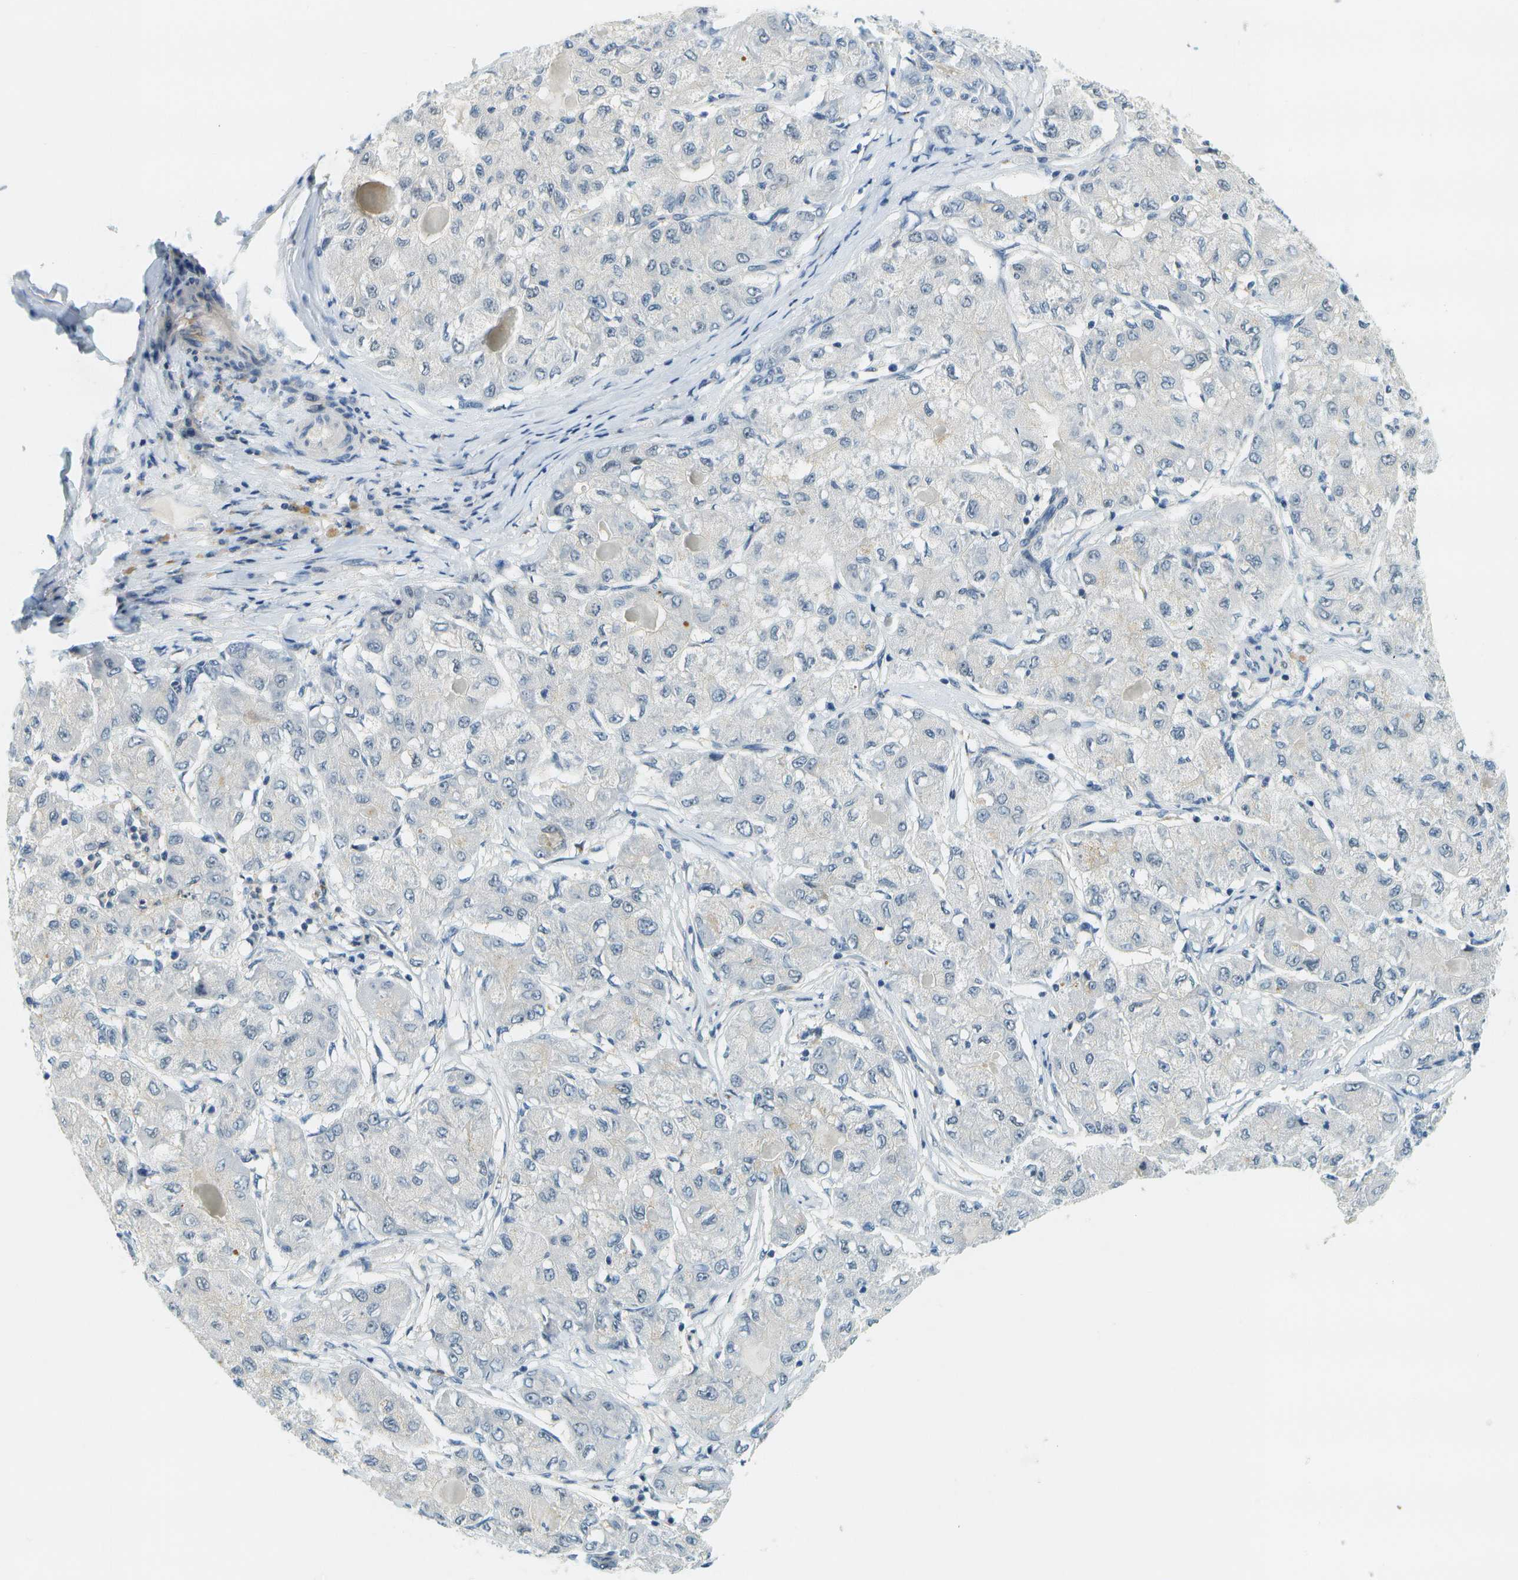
{"staining": {"intensity": "negative", "quantity": "none", "location": "none"}, "tissue": "liver cancer", "cell_type": "Tumor cells", "image_type": "cancer", "snomed": [{"axis": "morphology", "description": "Carcinoma, Hepatocellular, NOS"}, {"axis": "topography", "description": "Liver"}], "caption": "An image of hepatocellular carcinoma (liver) stained for a protein reveals no brown staining in tumor cells.", "gene": "RASGRP2", "patient": {"sex": "male", "age": 80}}